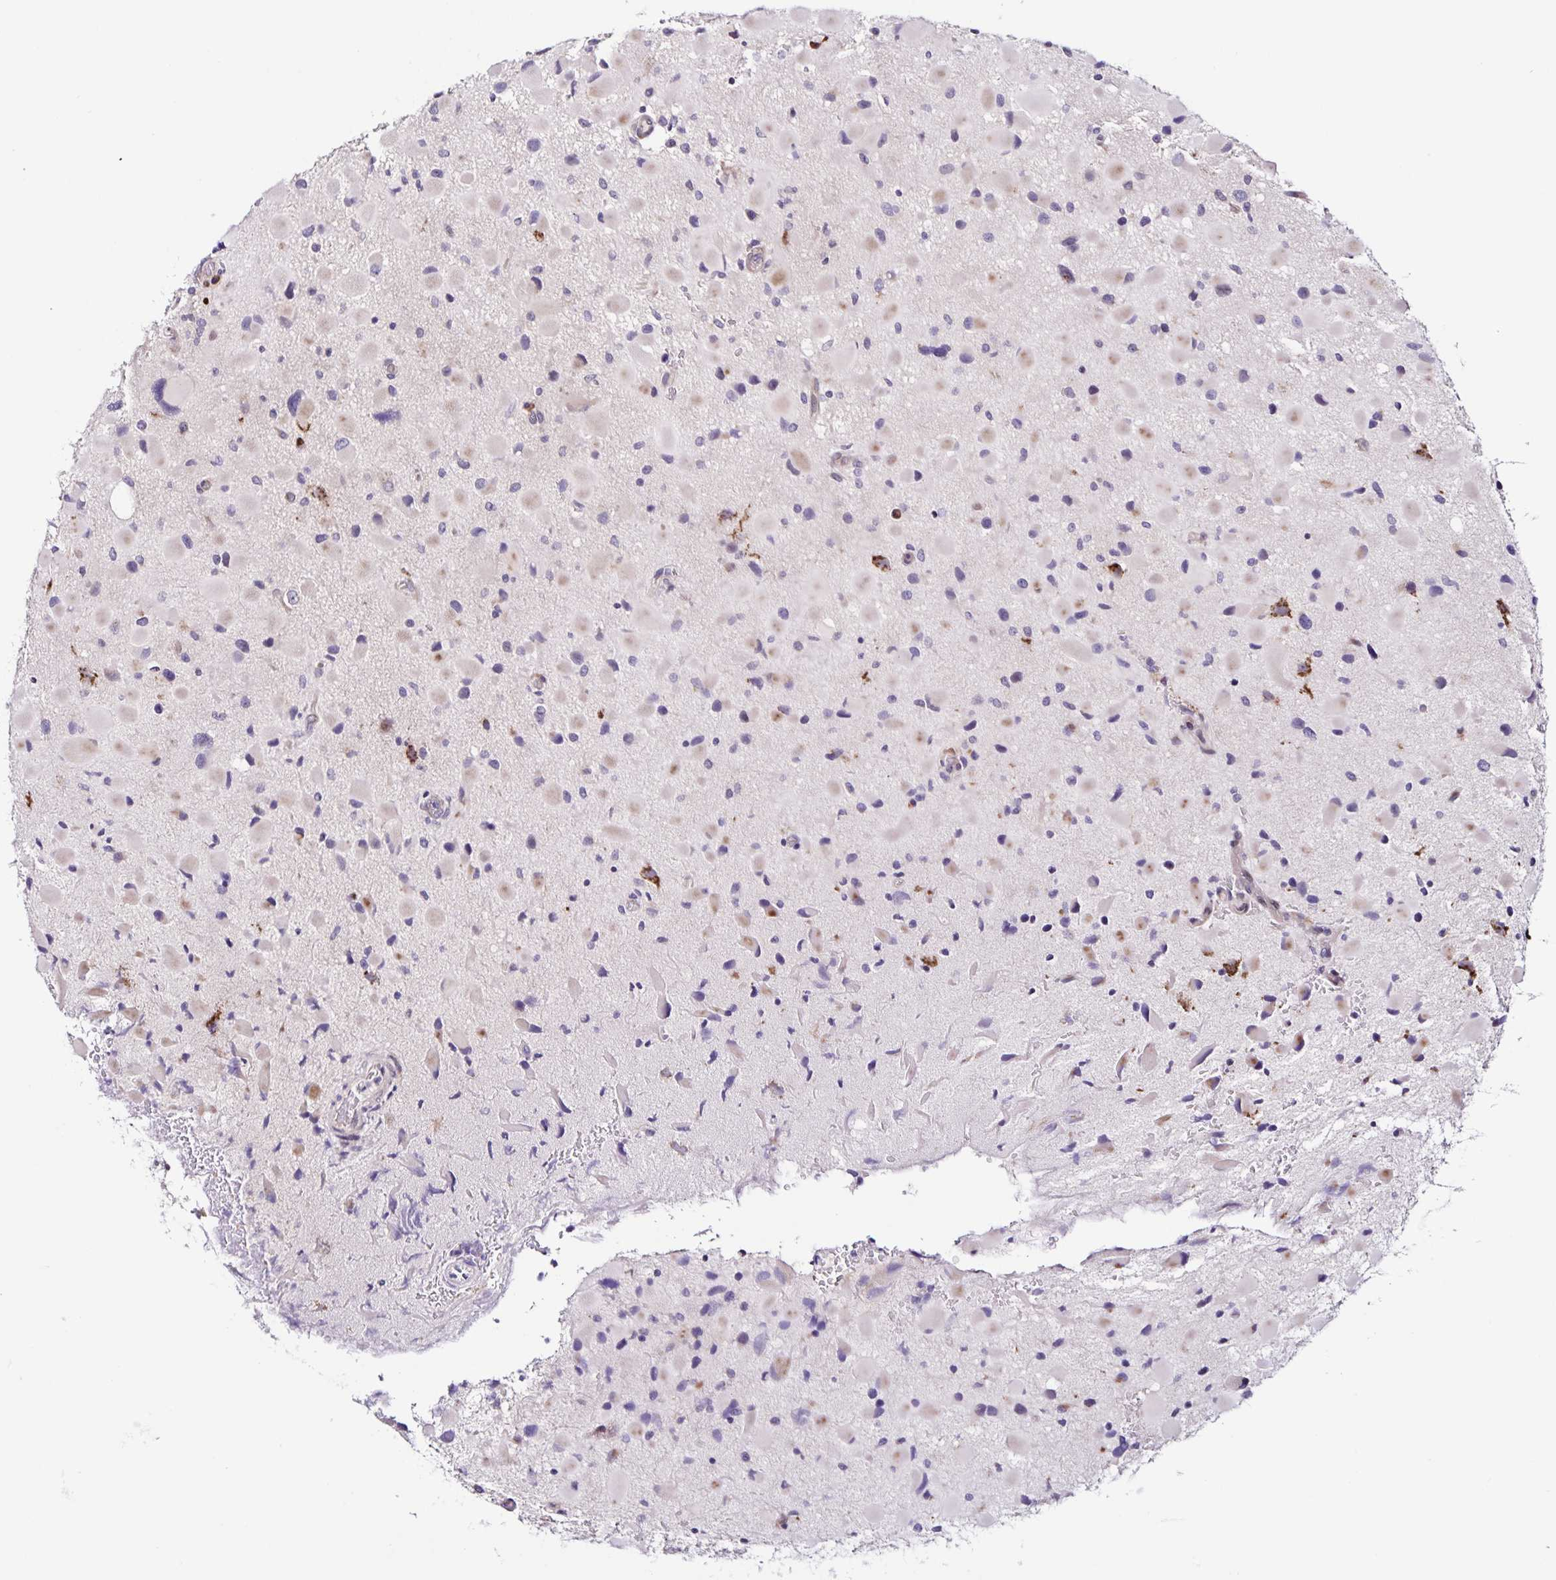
{"staining": {"intensity": "negative", "quantity": "none", "location": "none"}, "tissue": "glioma", "cell_type": "Tumor cells", "image_type": "cancer", "snomed": [{"axis": "morphology", "description": "Glioma, malignant, Low grade"}, {"axis": "topography", "description": "Brain"}], "caption": "There is no significant positivity in tumor cells of glioma. Brightfield microscopy of immunohistochemistry stained with DAB (brown) and hematoxylin (blue), captured at high magnification.", "gene": "RNFT2", "patient": {"sex": "female", "age": 32}}